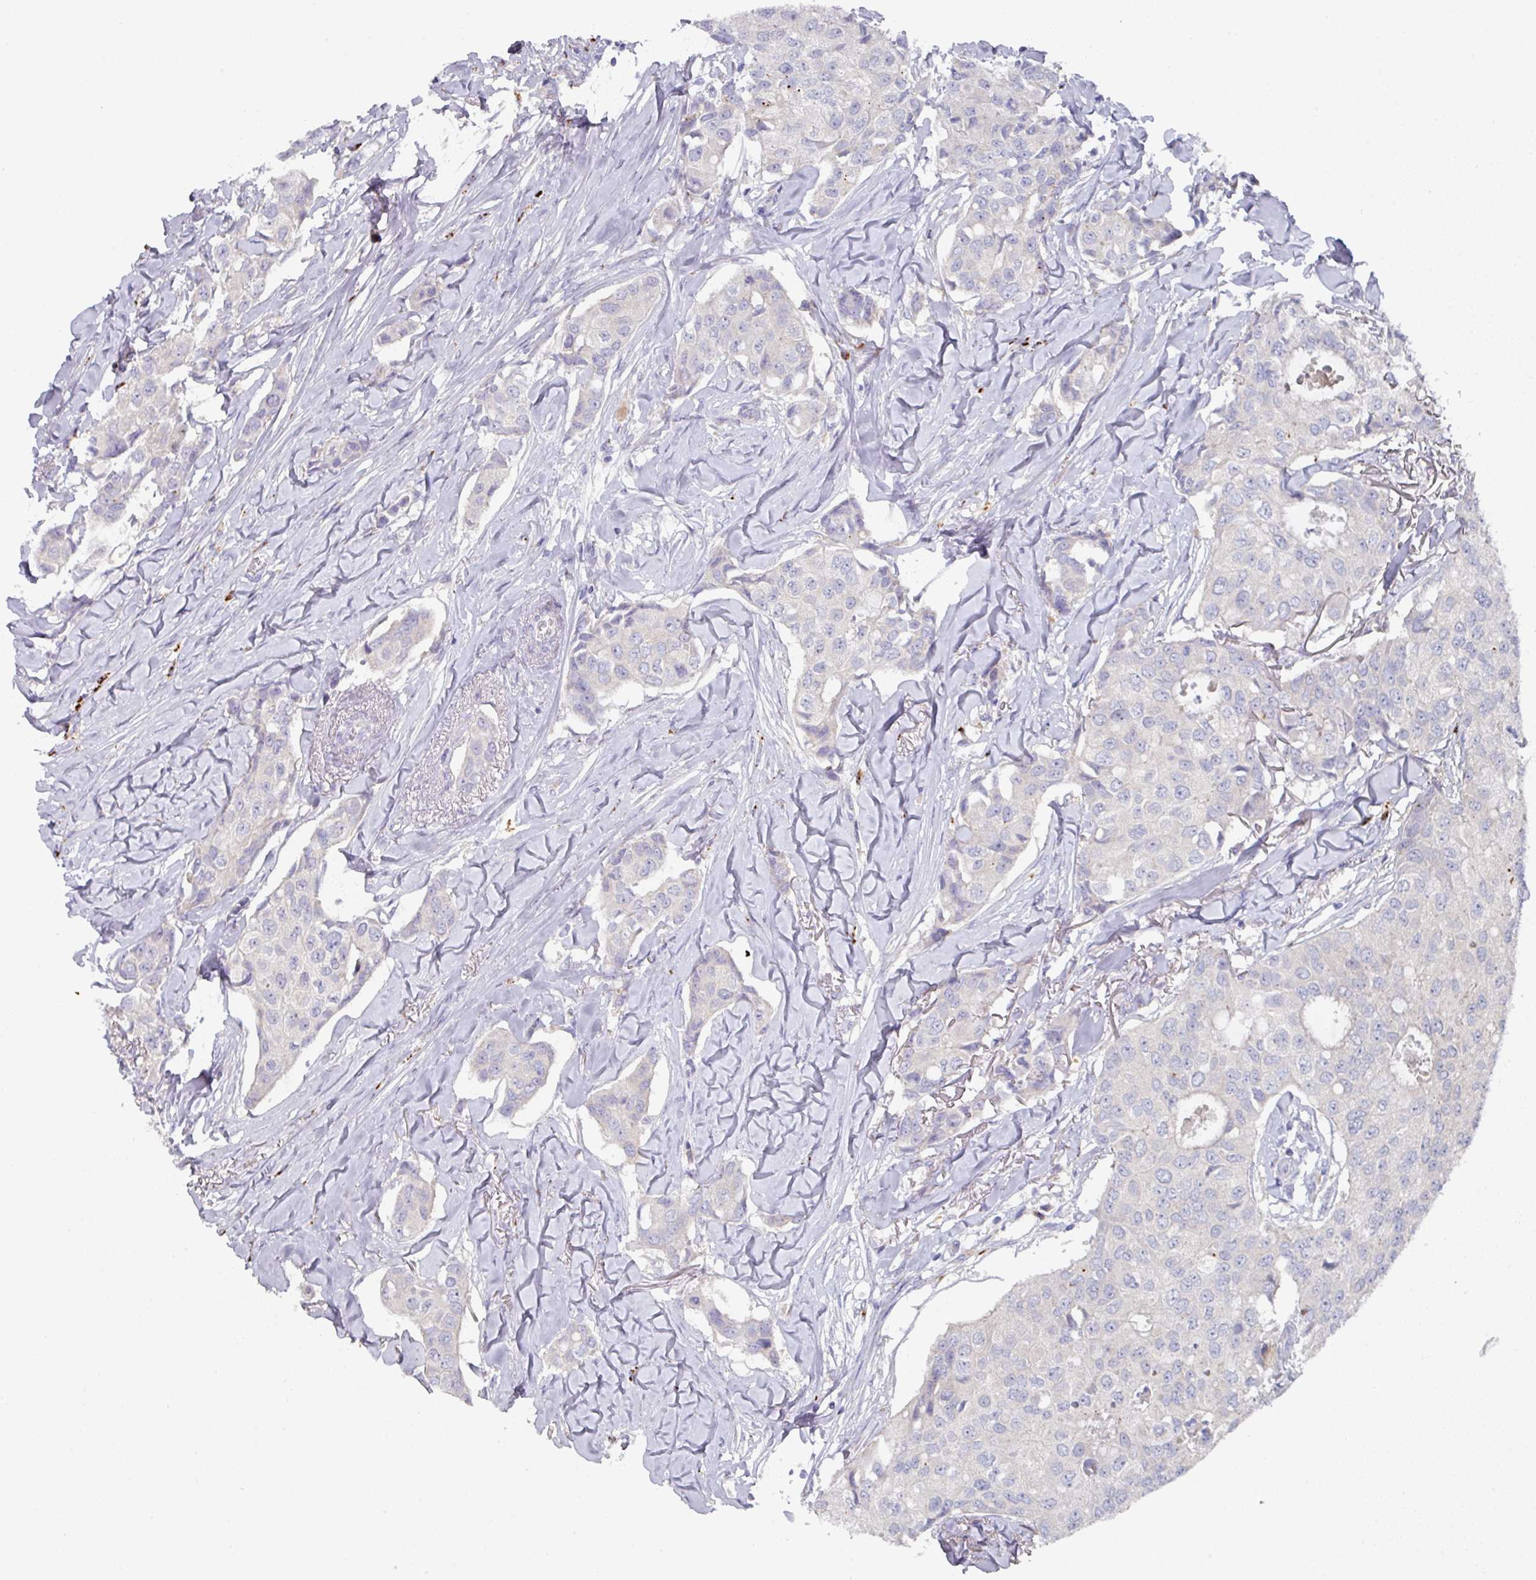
{"staining": {"intensity": "negative", "quantity": "none", "location": "none"}, "tissue": "breast cancer", "cell_type": "Tumor cells", "image_type": "cancer", "snomed": [{"axis": "morphology", "description": "Duct carcinoma"}, {"axis": "topography", "description": "Breast"}], "caption": "DAB immunohistochemical staining of breast cancer demonstrates no significant staining in tumor cells.", "gene": "NT5C1A", "patient": {"sex": "female", "age": 80}}